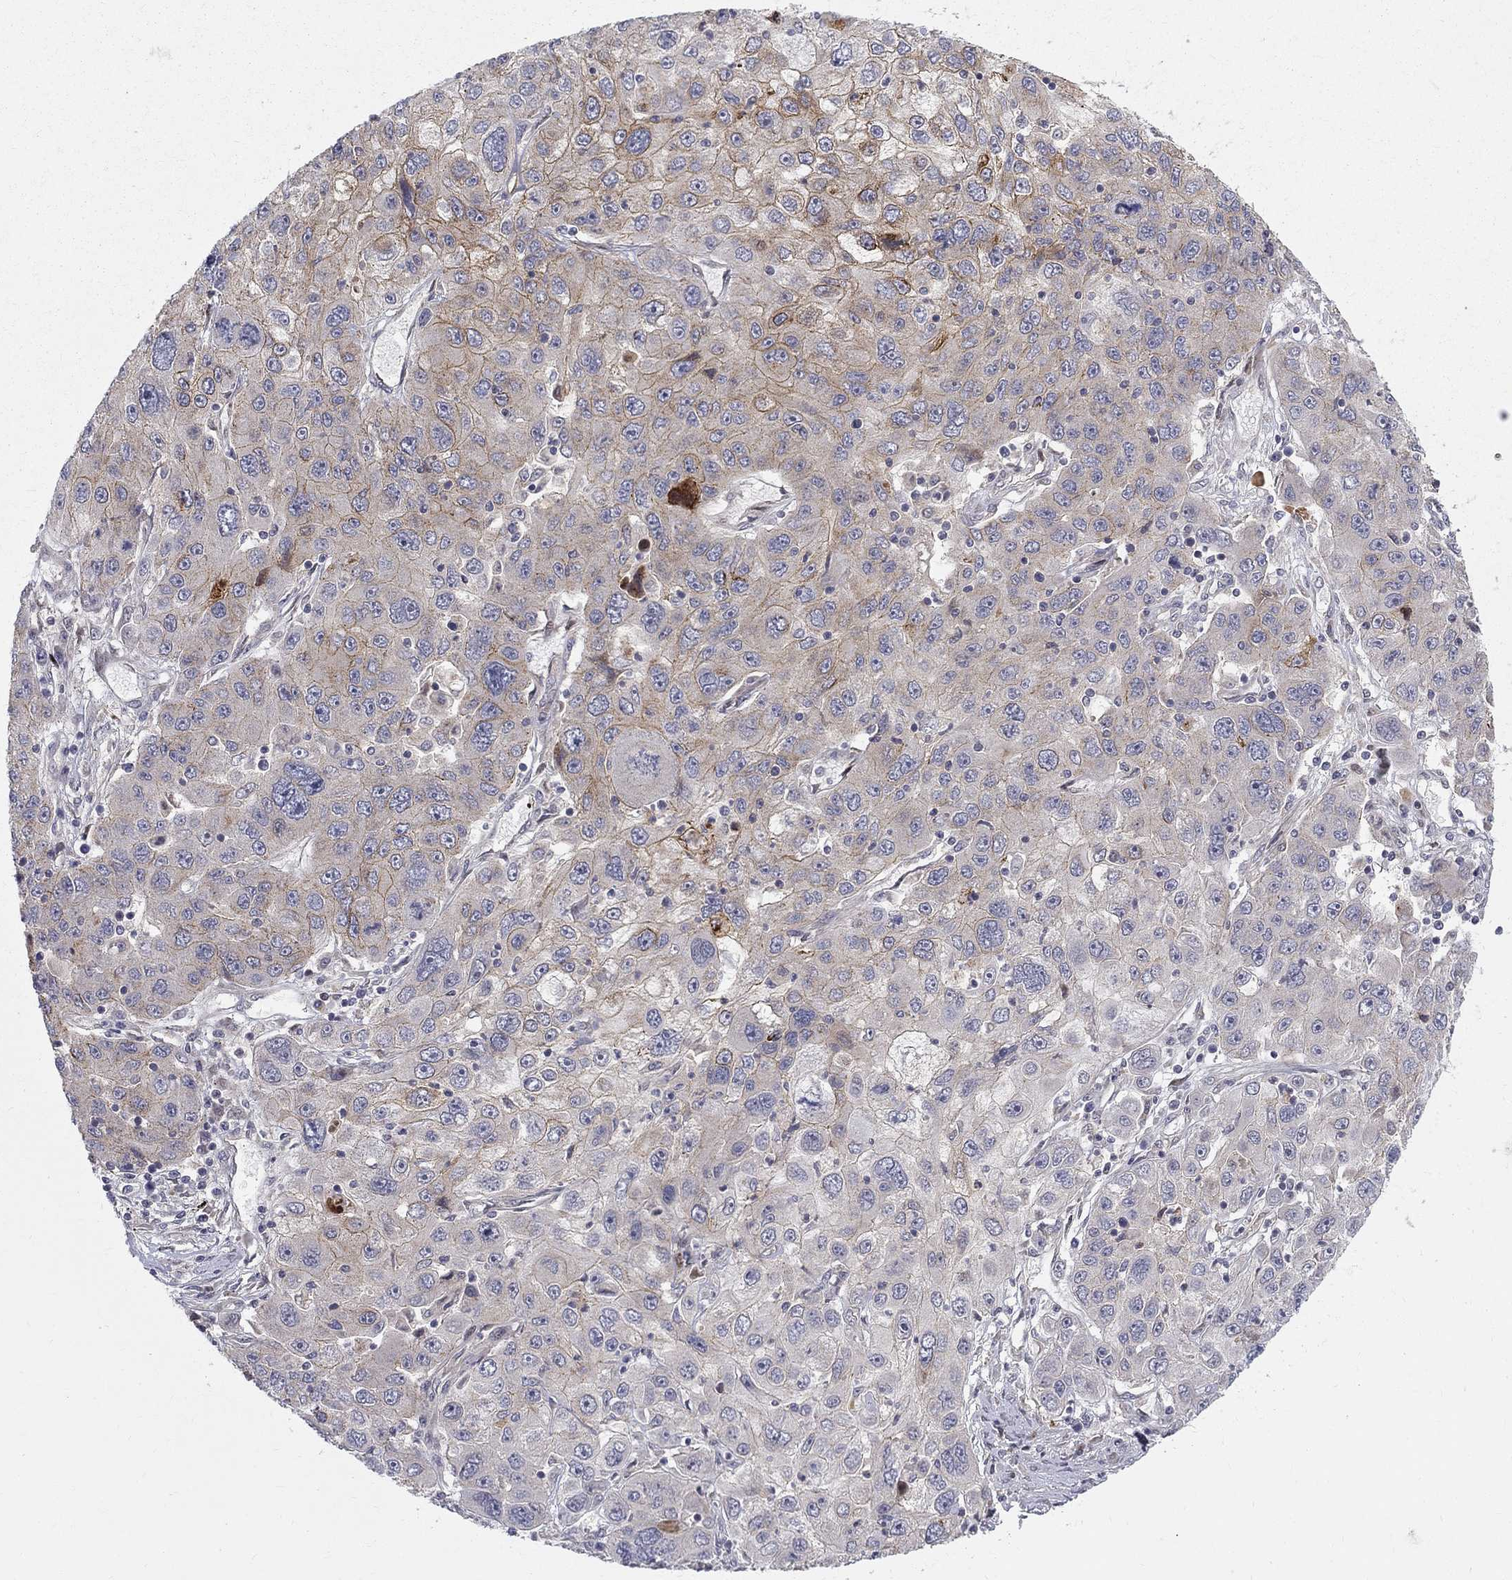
{"staining": {"intensity": "moderate", "quantity": "<25%", "location": "cytoplasmic/membranous"}, "tissue": "stomach cancer", "cell_type": "Tumor cells", "image_type": "cancer", "snomed": [{"axis": "morphology", "description": "Adenocarcinoma, NOS"}, {"axis": "topography", "description": "Stomach"}], "caption": "Immunohistochemical staining of human stomach cancer (adenocarcinoma) exhibits low levels of moderate cytoplasmic/membranous expression in approximately <25% of tumor cells. The protein of interest is shown in brown color, while the nuclei are stained blue.", "gene": "WDR19", "patient": {"sex": "male", "age": 56}}